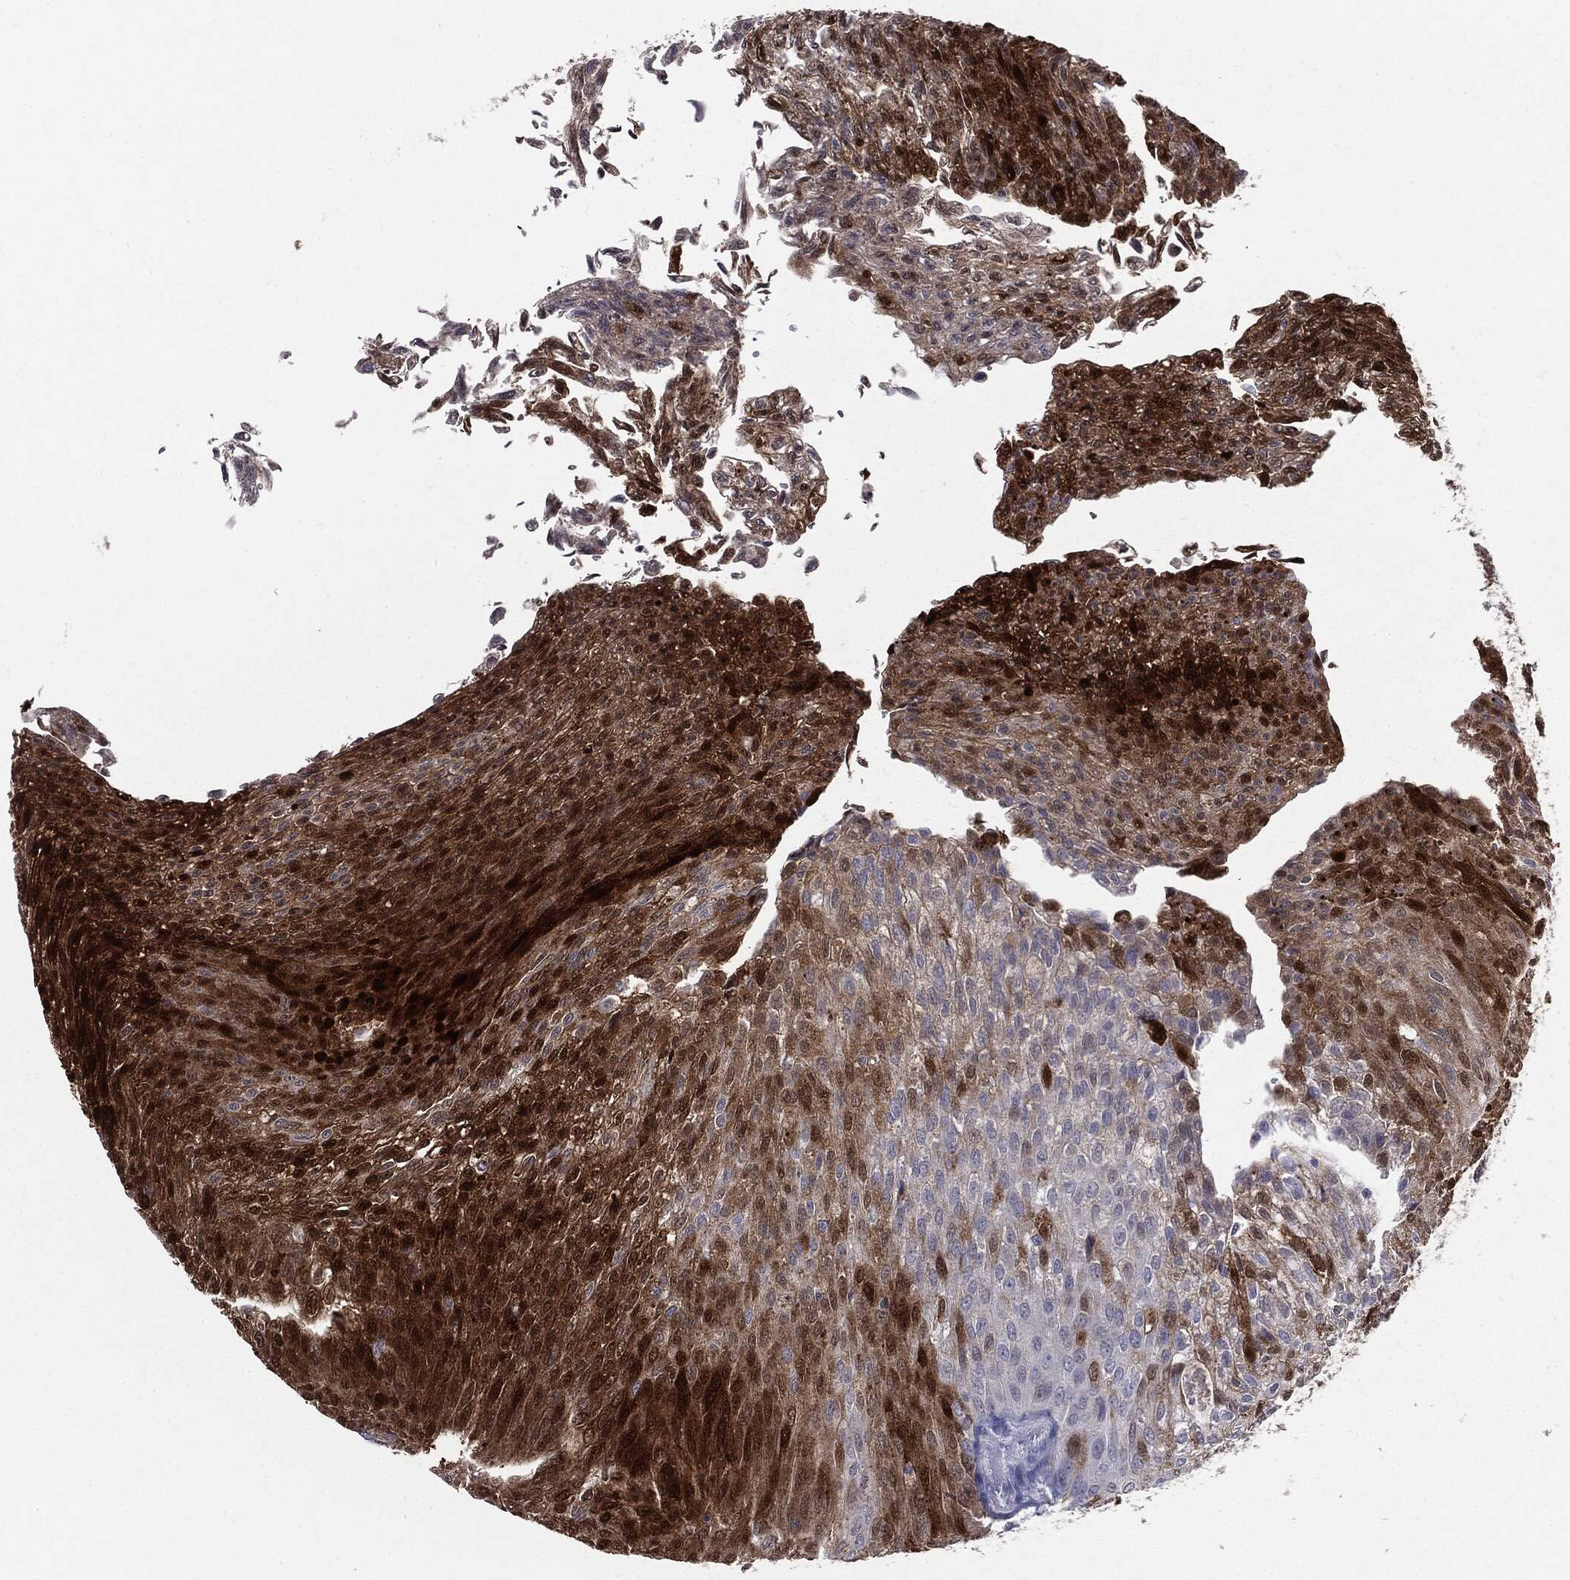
{"staining": {"intensity": "strong", "quantity": "25%-75%", "location": "cytoplasmic/membranous,nuclear"}, "tissue": "urothelial cancer", "cell_type": "Tumor cells", "image_type": "cancer", "snomed": [{"axis": "morphology", "description": "Urothelial carcinoma, Low grade"}, {"axis": "topography", "description": "Ureter, NOS"}, {"axis": "topography", "description": "Urinary bladder"}], "caption": "Urothelial carcinoma (low-grade) stained with a protein marker shows strong staining in tumor cells.", "gene": "SERPINB4", "patient": {"sex": "male", "age": 78}}